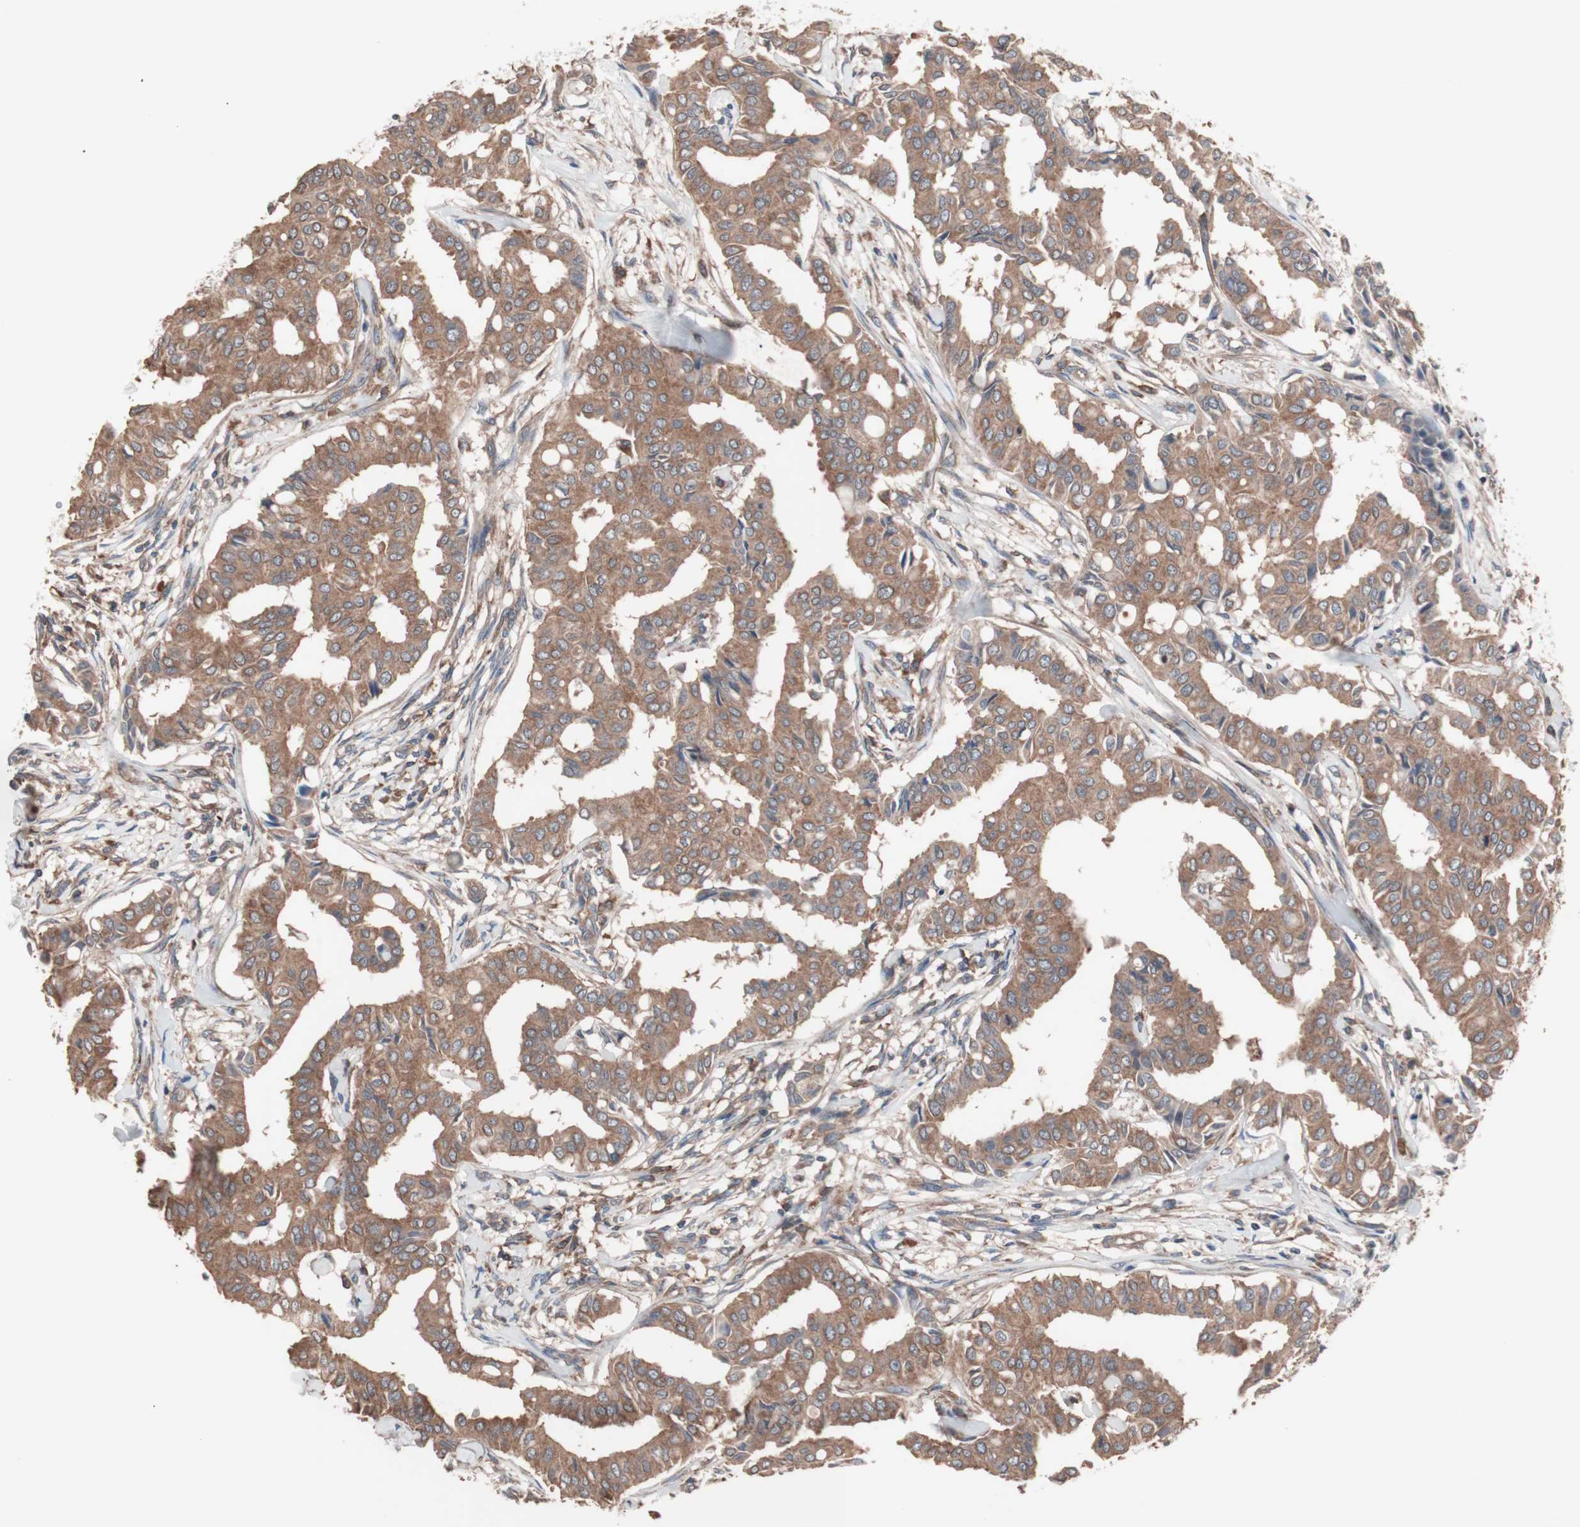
{"staining": {"intensity": "moderate", "quantity": ">75%", "location": "cytoplasmic/membranous"}, "tissue": "head and neck cancer", "cell_type": "Tumor cells", "image_type": "cancer", "snomed": [{"axis": "morphology", "description": "Adenocarcinoma, NOS"}, {"axis": "topography", "description": "Salivary gland"}, {"axis": "topography", "description": "Head-Neck"}], "caption": "Human head and neck cancer (adenocarcinoma) stained for a protein (brown) demonstrates moderate cytoplasmic/membranous positive expression in approximately >75% of tumor cells.", "gene": "ATG7", "patient": {"sex": "female", "age": 59}}